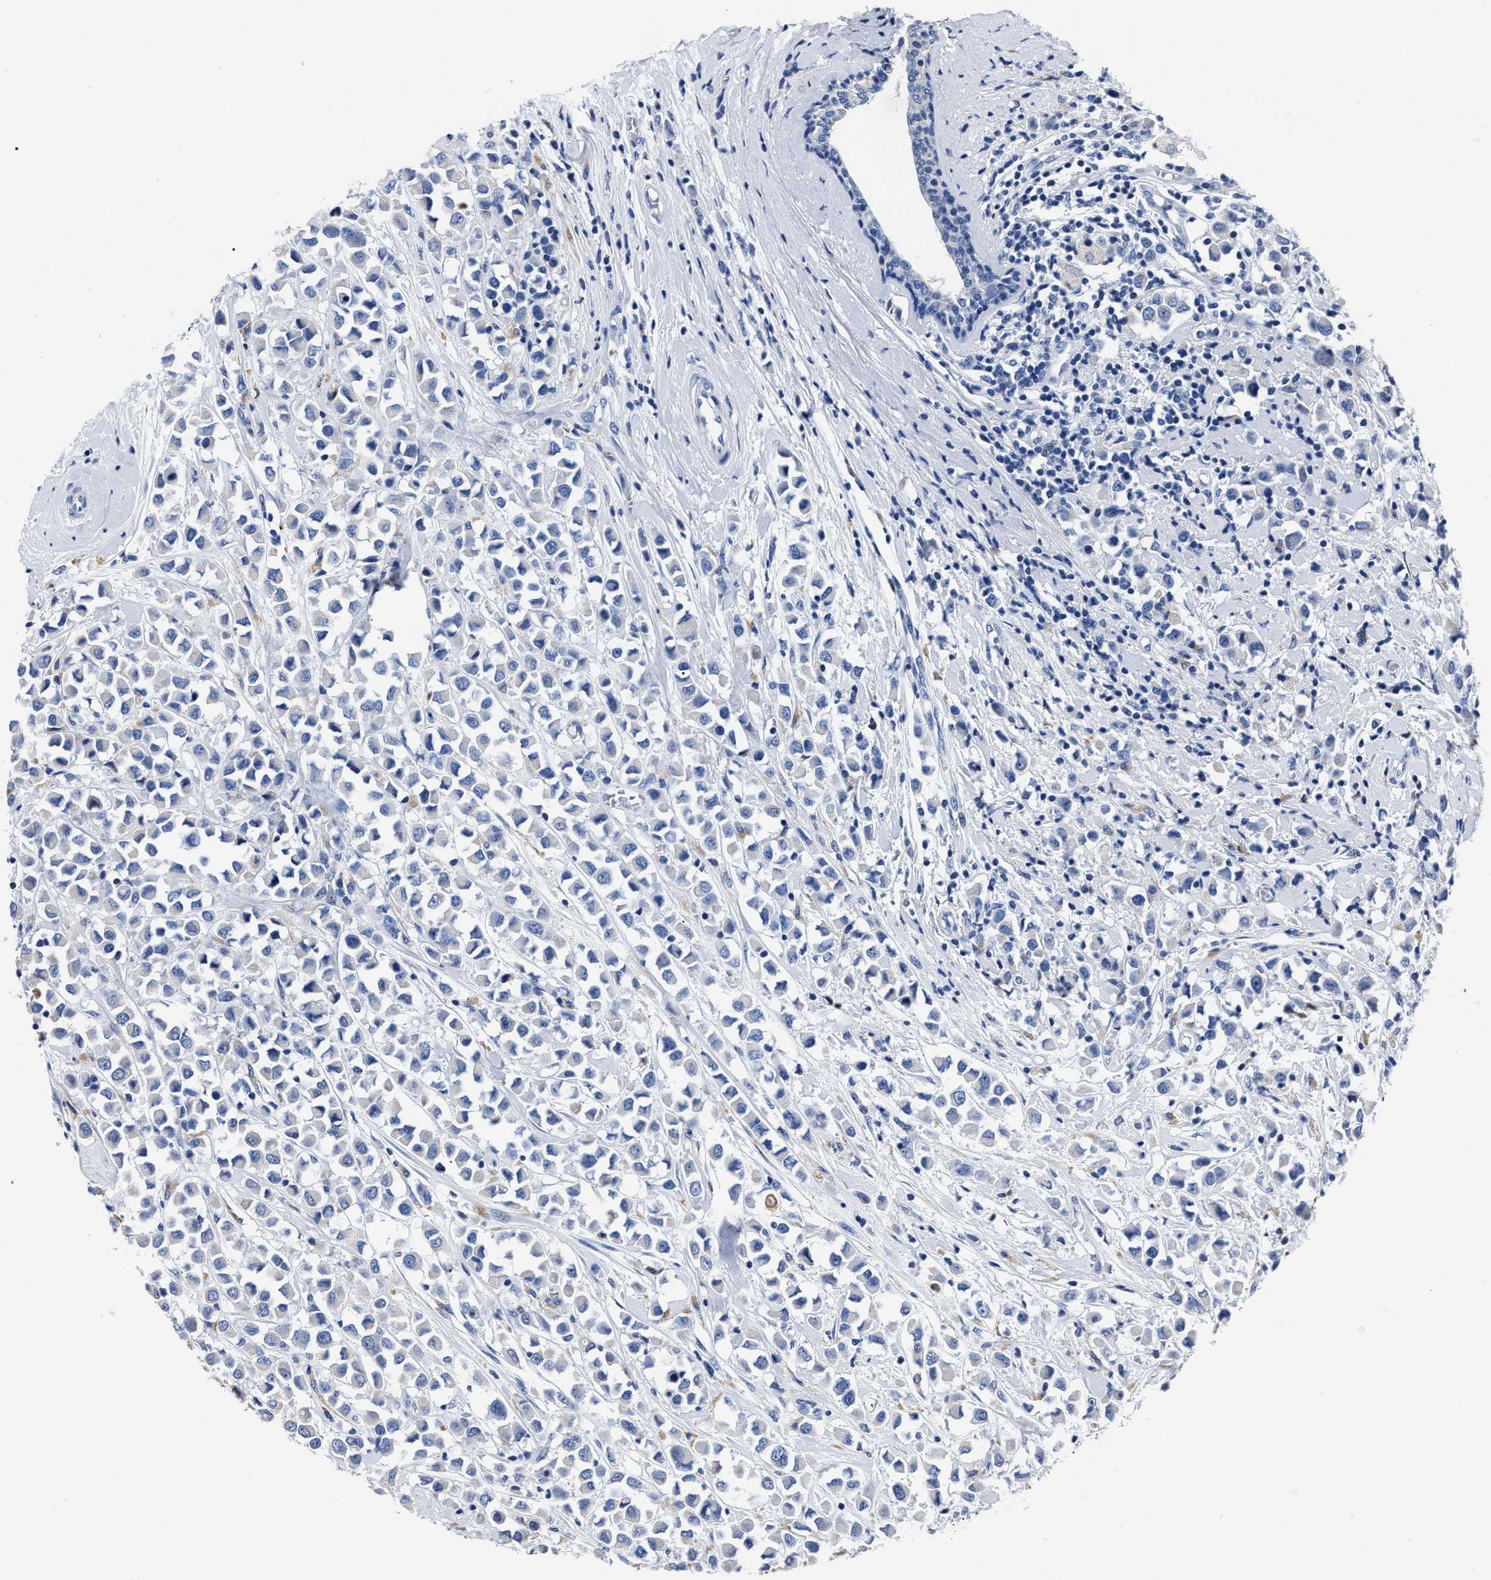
{"staining": {"intensity": "negative", "quantity": "none", "location": "none"}, "tissue": "breast cancer", "cell_type": "Tumor cells", "image_type": "cancer", "snomed": [{"axis": "morphology", "description": "Duct carcinoma"}, {"axis": "topography", "description": "Breast"}], "caption": "Tumor cells are negative for protein expression in human breast infiltrating ductal carcinoma.", "gene": "MOV10L1", "patient": {"sex": "female", "age": 61}}